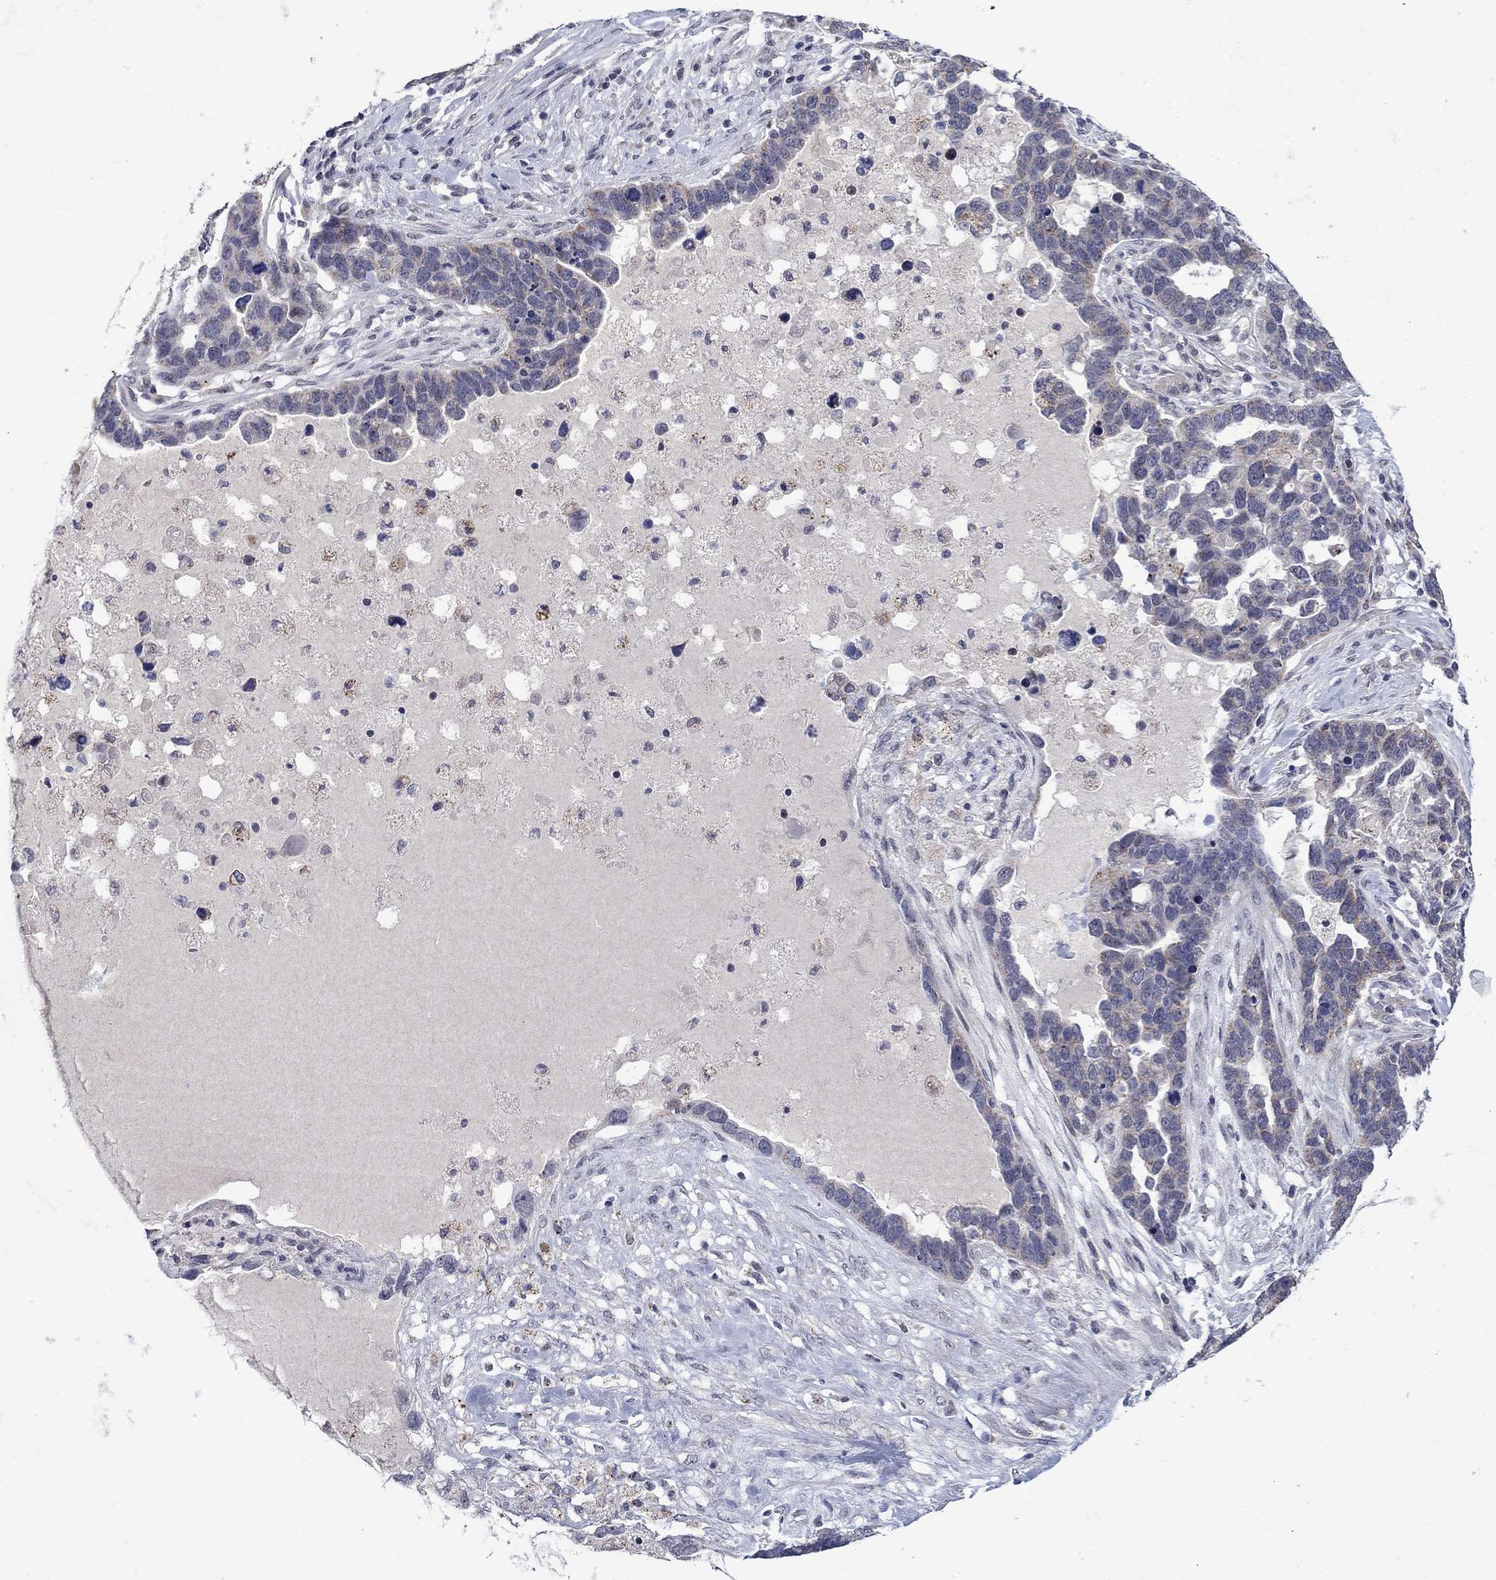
{"staining": {"intensity": "weak", "quantity": "<25%", "location": "cytoplasmic/membranous"}, "tissue": "ovarian cancer", "cell_type": "Tumor cells", "image_type": "cancer", "snomed": [{"axis": "morphology", "description": "Cystadenocarcinoma, serous, NOS"}, {"axis": "topography", "description": "Ovary"}], "caption": "A histopathology image of ovarian serous cystadenocarcinoma stained for a protein reveals no brown staining in tumor cells.", "gene": "KCNJ16", "patient": {"sex": "female", "age": 54}}